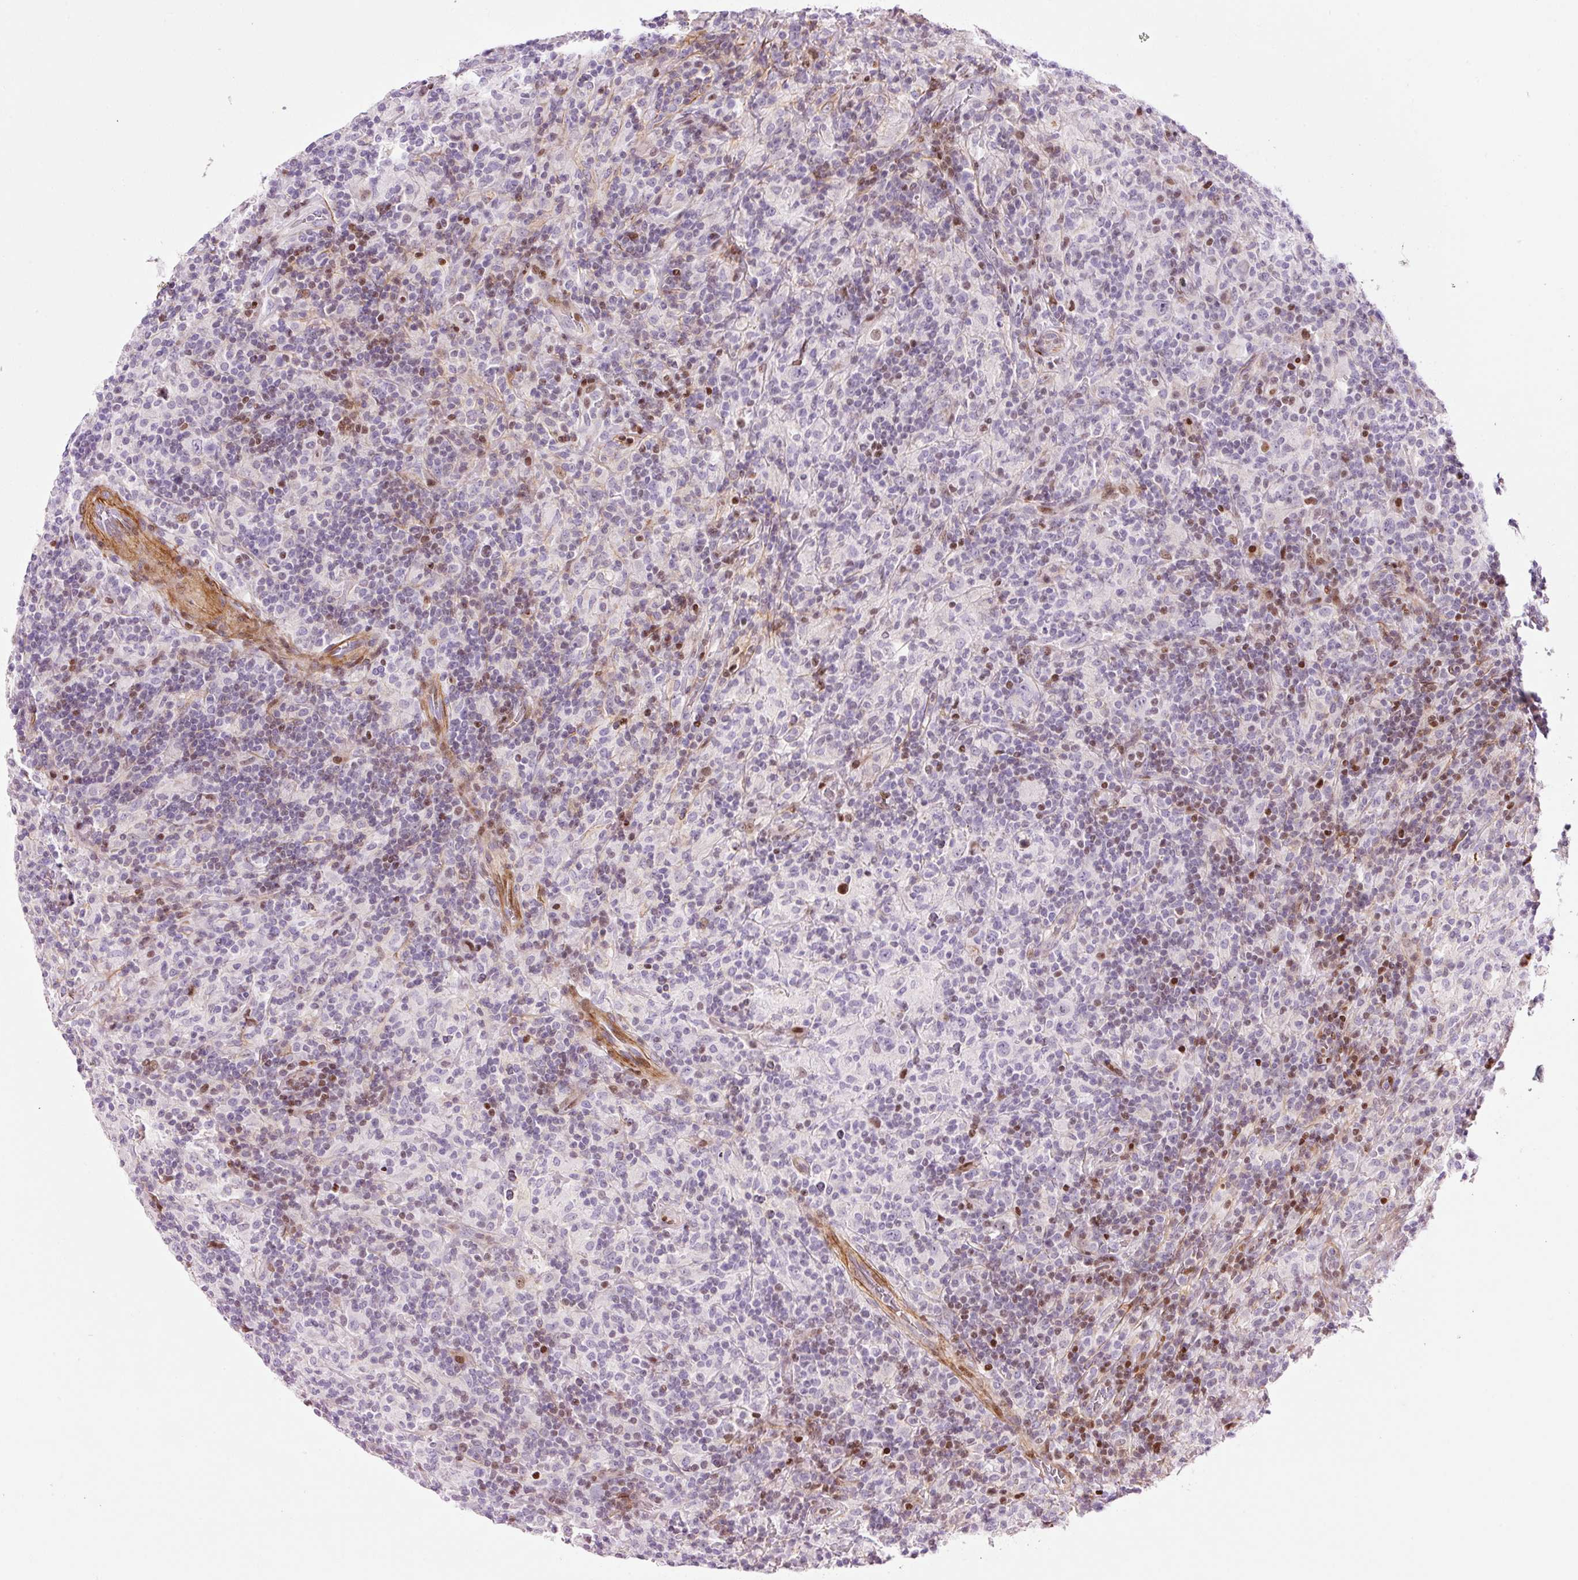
{"staining": {"intensity": "negative", "quantity": "none", "location": "none"}, "tissue": "lymphoma", "cell_type": "Tumor cells", "image_type": "cancer", "snomed": [{"axis": "morphology", "description": "Hodgkin's disease, NOS"}, {"axis": "topography", "description": "Lymph node"}], "caption": "DAB immunohistochemical staining of lymphoma displays no significant expression in tumor cells.", "gene": "ANKRD20A1", "patient": {"sex": "male", "age": 70}}